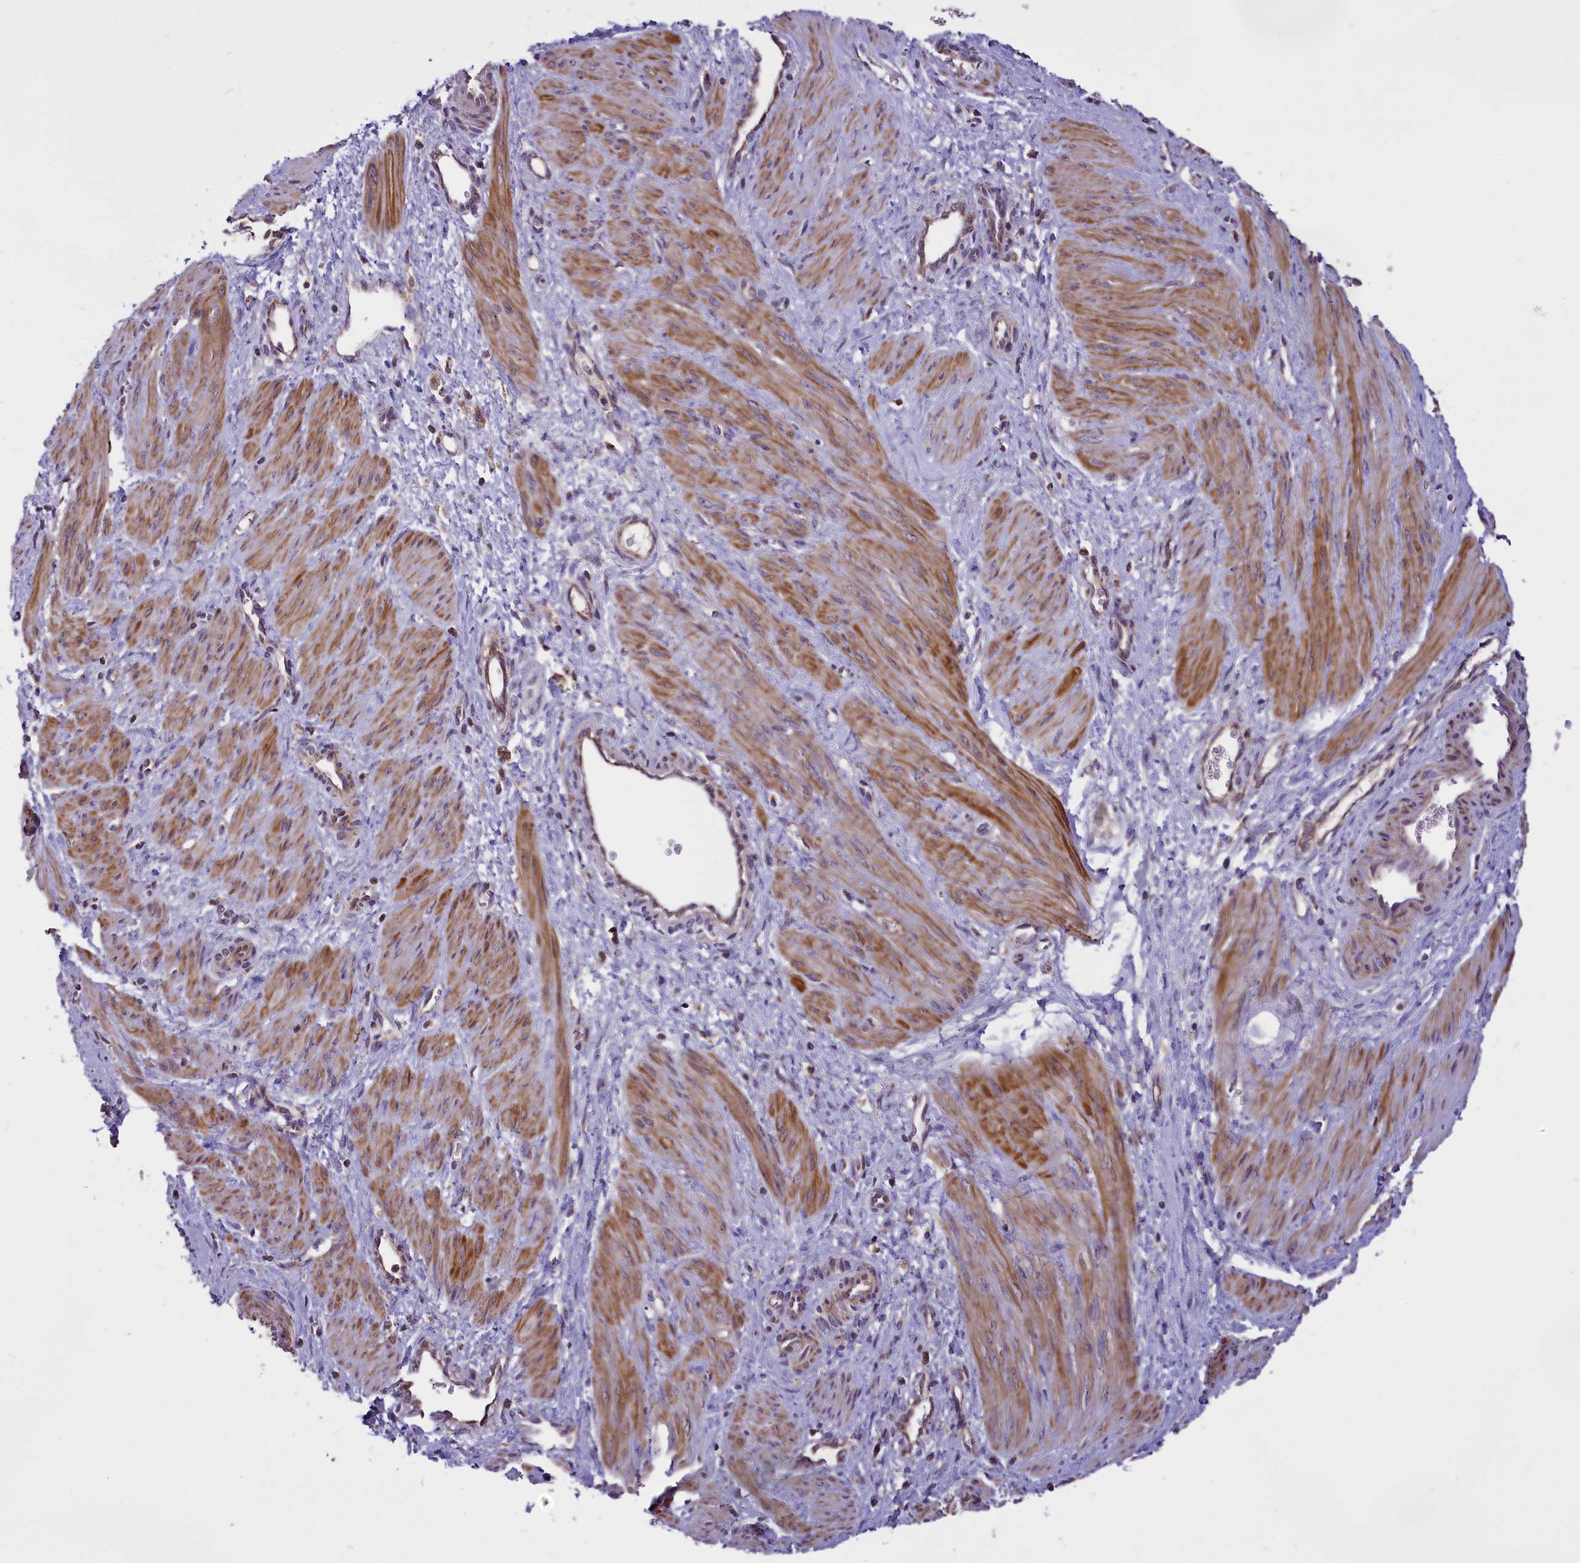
{"staining": {"intensity": "moderate", "quantity": ">75%", "location": "cytoplasmic/membranous"}, "tissue": "smooth muscle", "cell_type": "Smooth muscle cells", "image_type": "normal", "snomed": [{"axis": "morphology", "description": "Normal tissue, NOS"}, {"axis": "topography", "description": "Endometrium"}], "caption": "Immunohistochemical staining of unremarkable human smooth muscle exhibits moderate cytoplasmic/membranous protein positivity in about >75% of smooth muscle cells.", "gene": "GLRX5", "patient": {"sex": "female", "age": 33}}